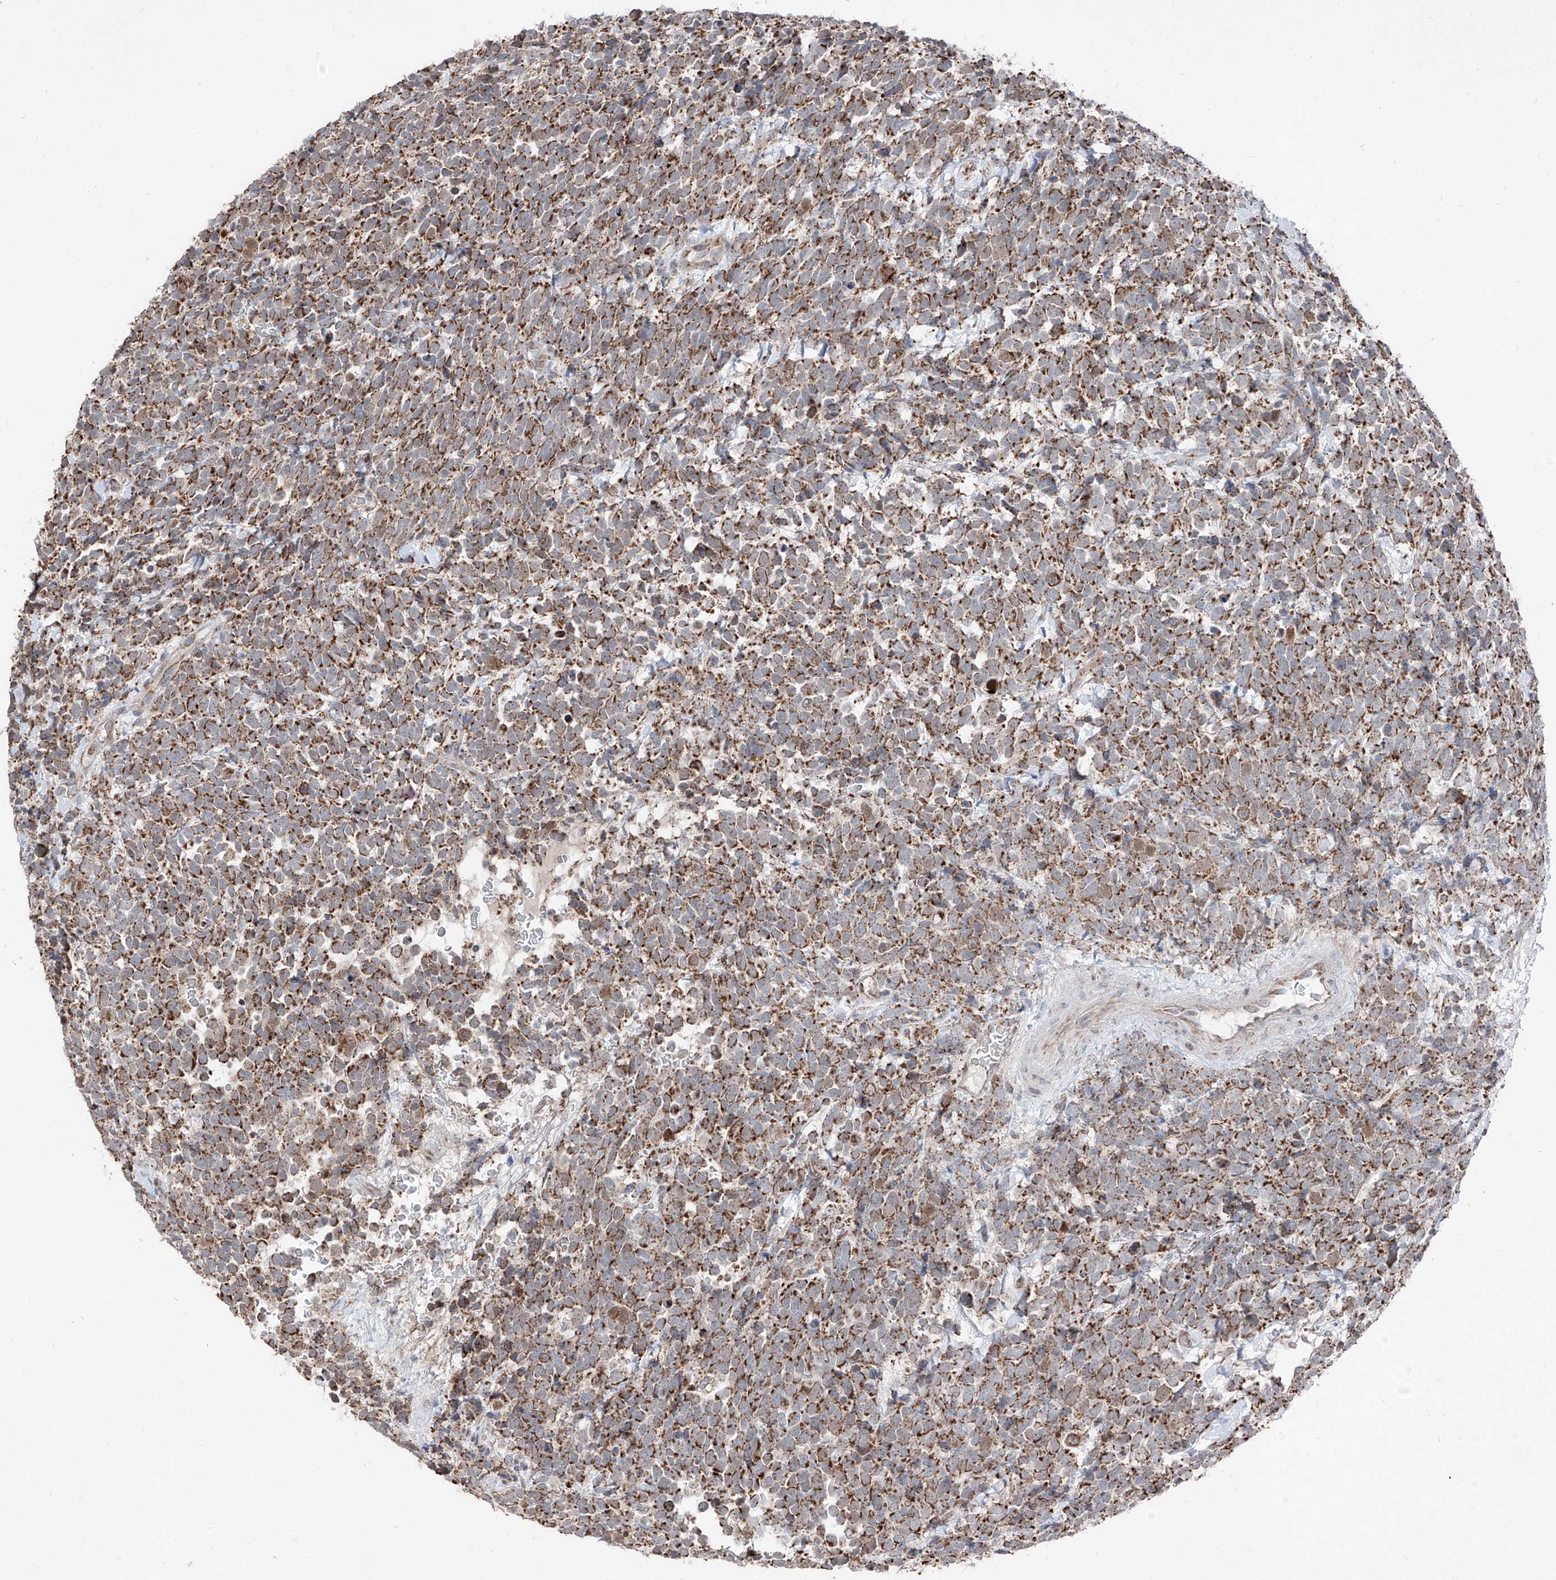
{"staining": {"intensity": "moderate", "quantity": ">75%", "location": "cytoplasmic/membranous"}, "tissue": "urothelial cancer", "cell_type": "Tumor cells", "image_type": "cancer", "snomed": [{"axis": "morphology", "description": "Urothelial carcinoma, High grade"}, {"axis": "topography", "description": "Urinary bladder"}], "caption": "Tumor cells display medium levels of moderate cytoplasmic/membranous staining in about >75% of cells in high-grade urothelial carcinoma. (Stains: DAB in brown, nuclei in blue, Microscopy: brightfield microscopy at high magnification).", "gene": "NDUFB3", "patient": {"sex": "female", "age": 82}}